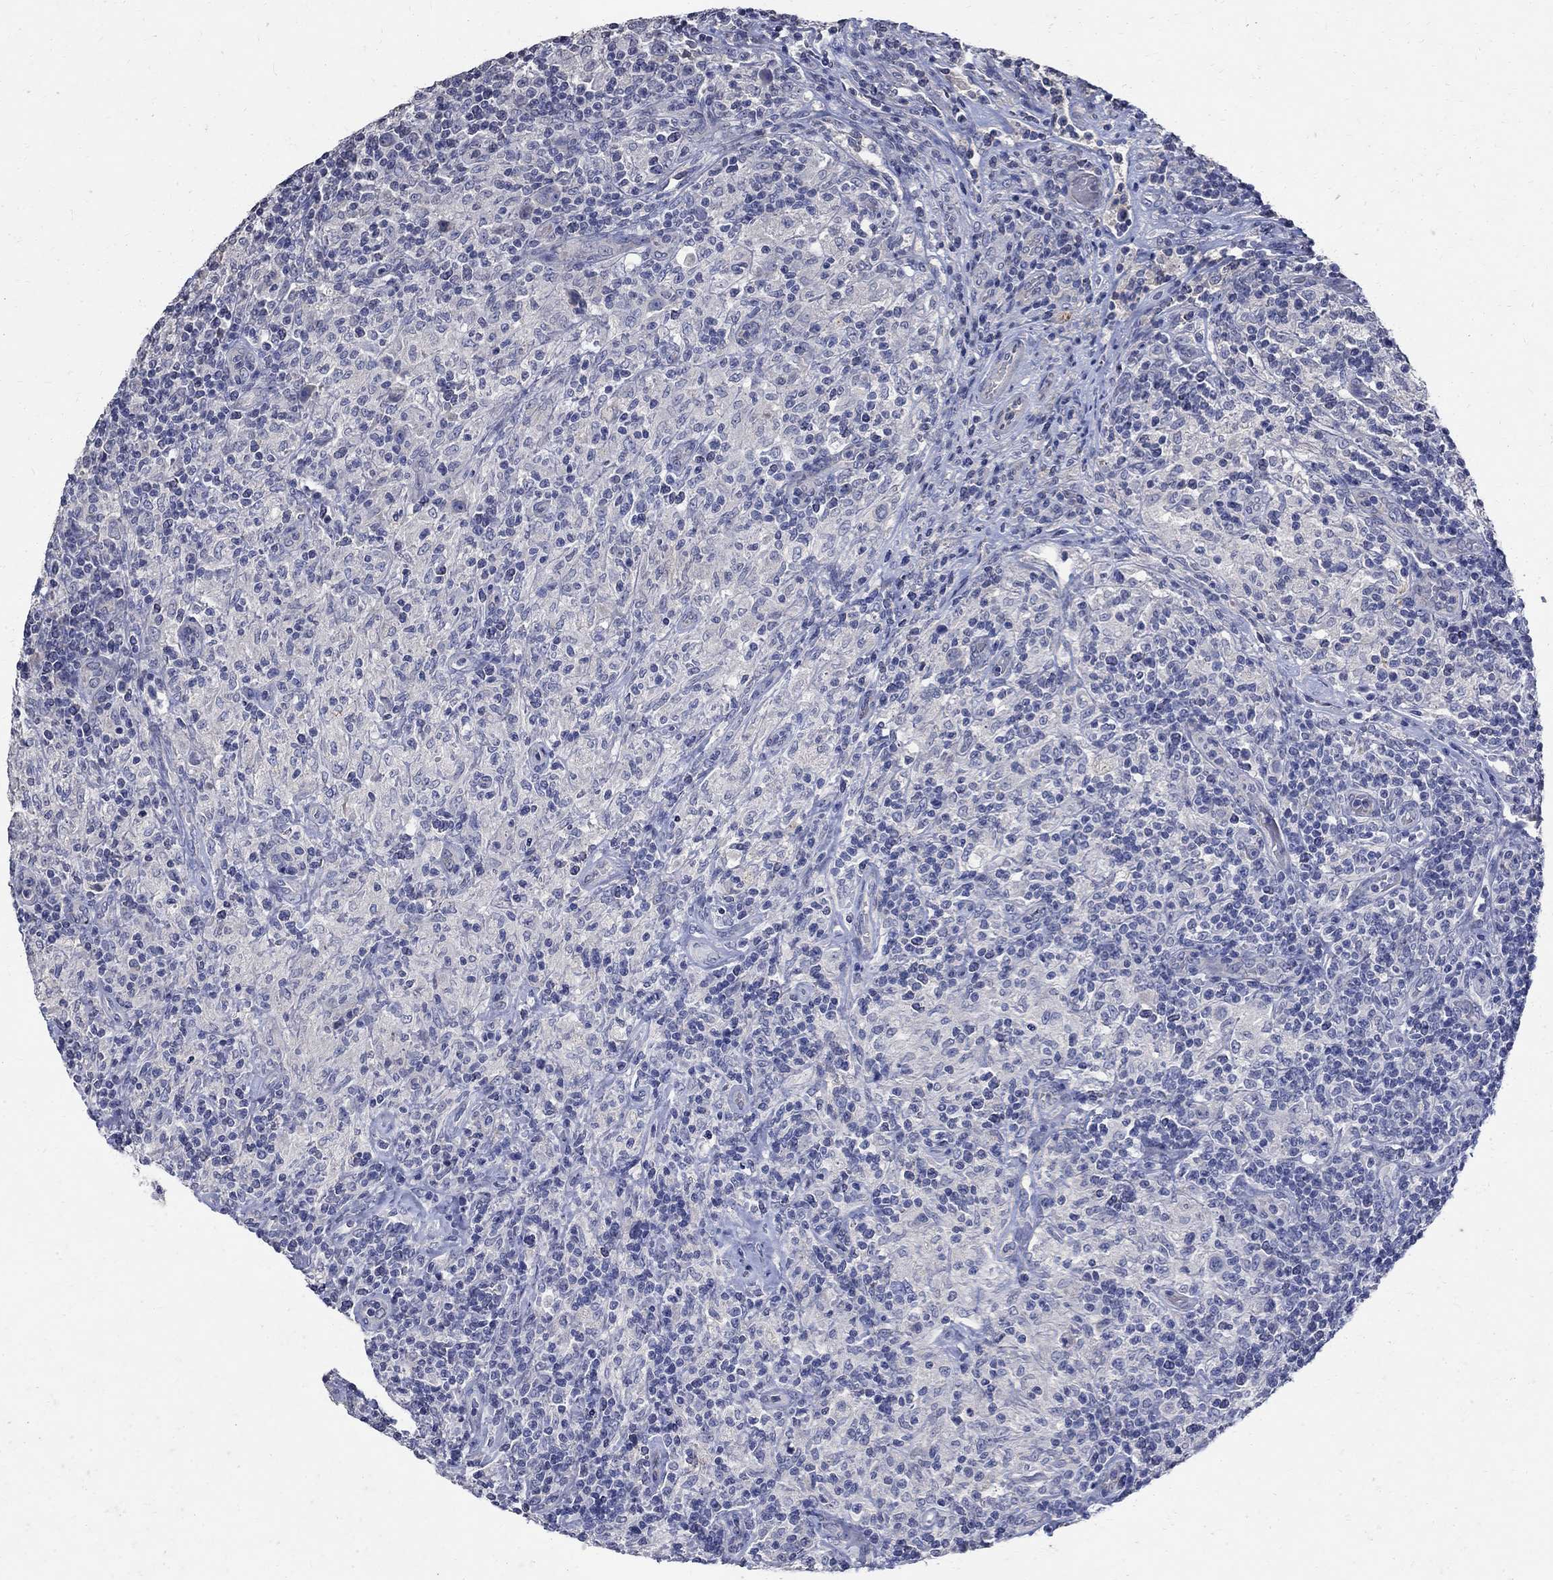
{"staining": {"intensity": "negative", "quantity": "none", "location": "none"}, "tissue": "lymphoma", "cell_type": "Tumor cells", "image_type": "cancer", "snomed": [{"axis": "morphology", "description": "Hodgkin's disease, NOS"}, {"axis": "topography", "description": "Lymph node"}], "caption": "IHC of Hodgkin's disease shows no staining in tumor cells.", "gene": "TMEM169", "patient": {"sex": "male", "age": 70}}